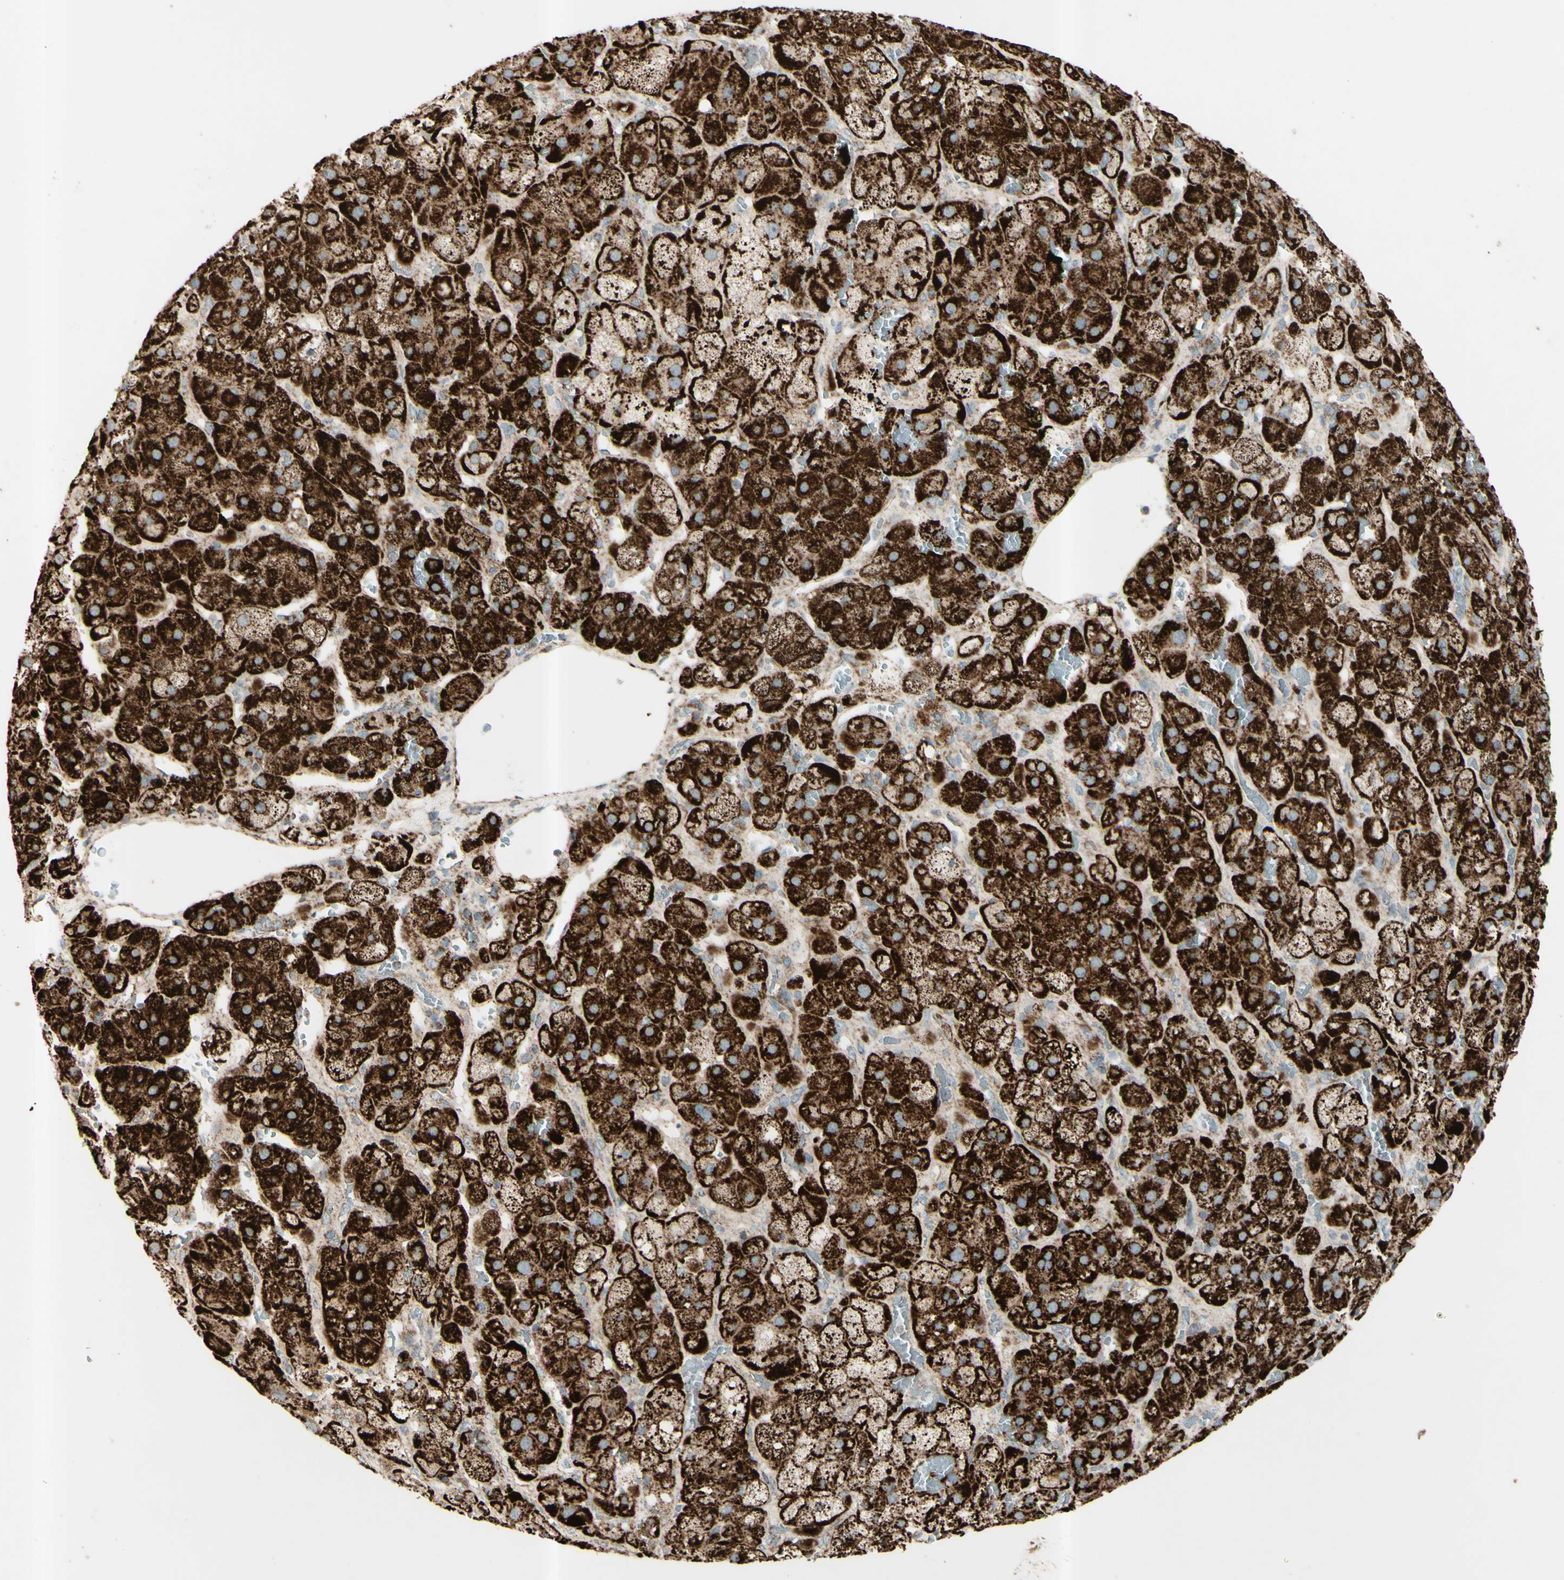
{"staining": {"intensity": "strong", "quantity": ">75%", "location": "cytoplasmic/membranous"}, "tissue": "adrenal gland", "cell_type": "Glandular cells", "image_type": "normal", "snomed": [{"axis": "morphology", "description": "Normal tissue, NOS"}, {"axis": "topography", "description": "Adrenal gland"}], "caption": "A high-resolution image shows immunohistochemistry staining of benign adrenal gland, which shows strong cytoplasmic/membranous positivity in approximately >75% of glandular cells. Immunohistochemistry stains the protein of interest in brown and the nuclei are stained blue.", "gene": "RHOT1", "patient": {"sex": "female", "age": 47}}